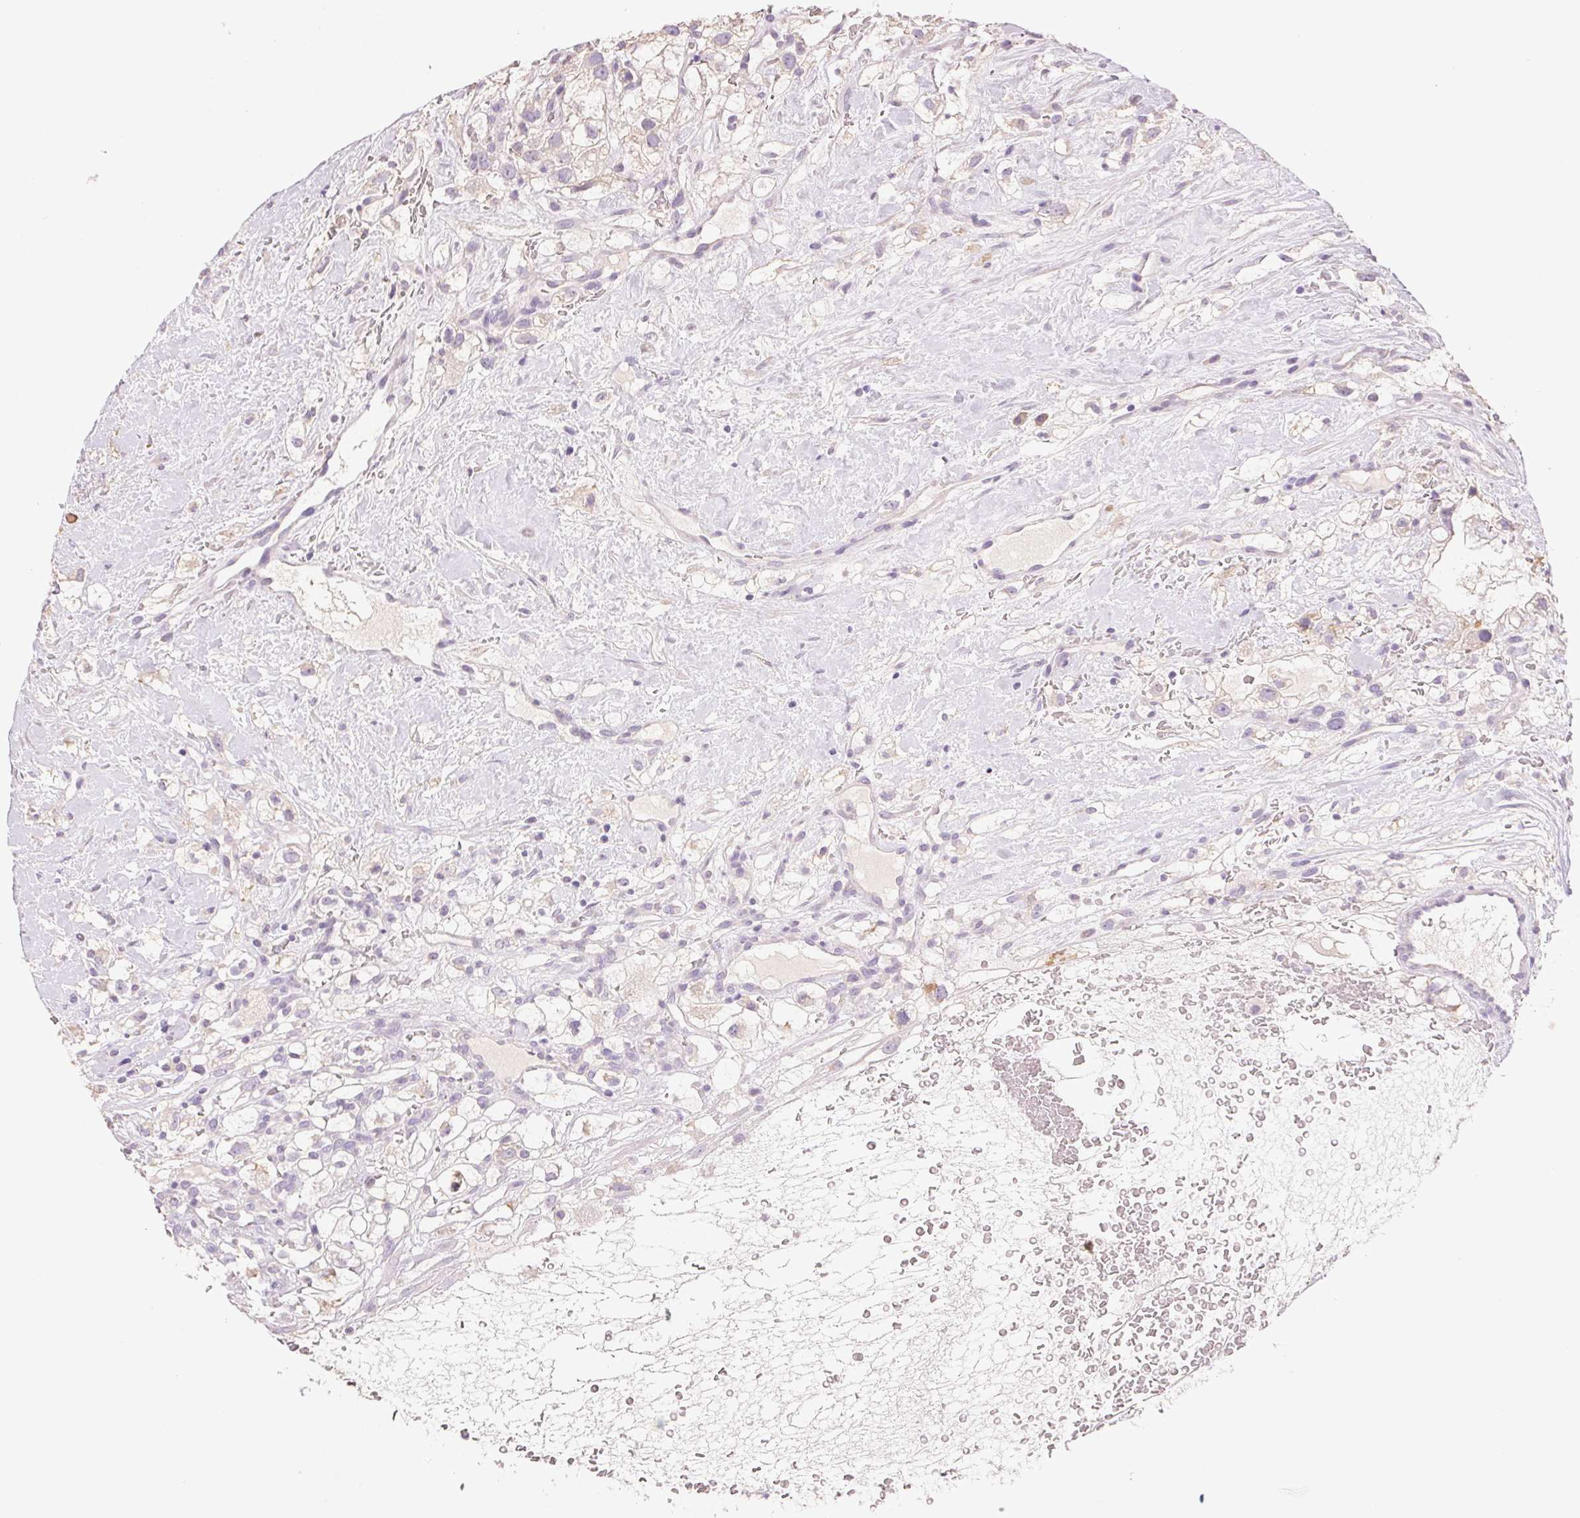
{"staining": {"intensity": "negative", "quantity": "none", "location": "none"}, "tissue": "renal cancer", "cell_type": "Tumor cells", "image_type": "cancer", "snomed": [{"axis": "morphology", "description": "Adenocarcinoma, NOS"}, {"axis": "topography", "description": "Kidney"}], "caption": "Immunohistochemical staining of human adenocarcinoma (renal) displays no significant positivity in tumor cells.", "gene": "LYZL6", "patient": {"sex": "male", "age": 59}}